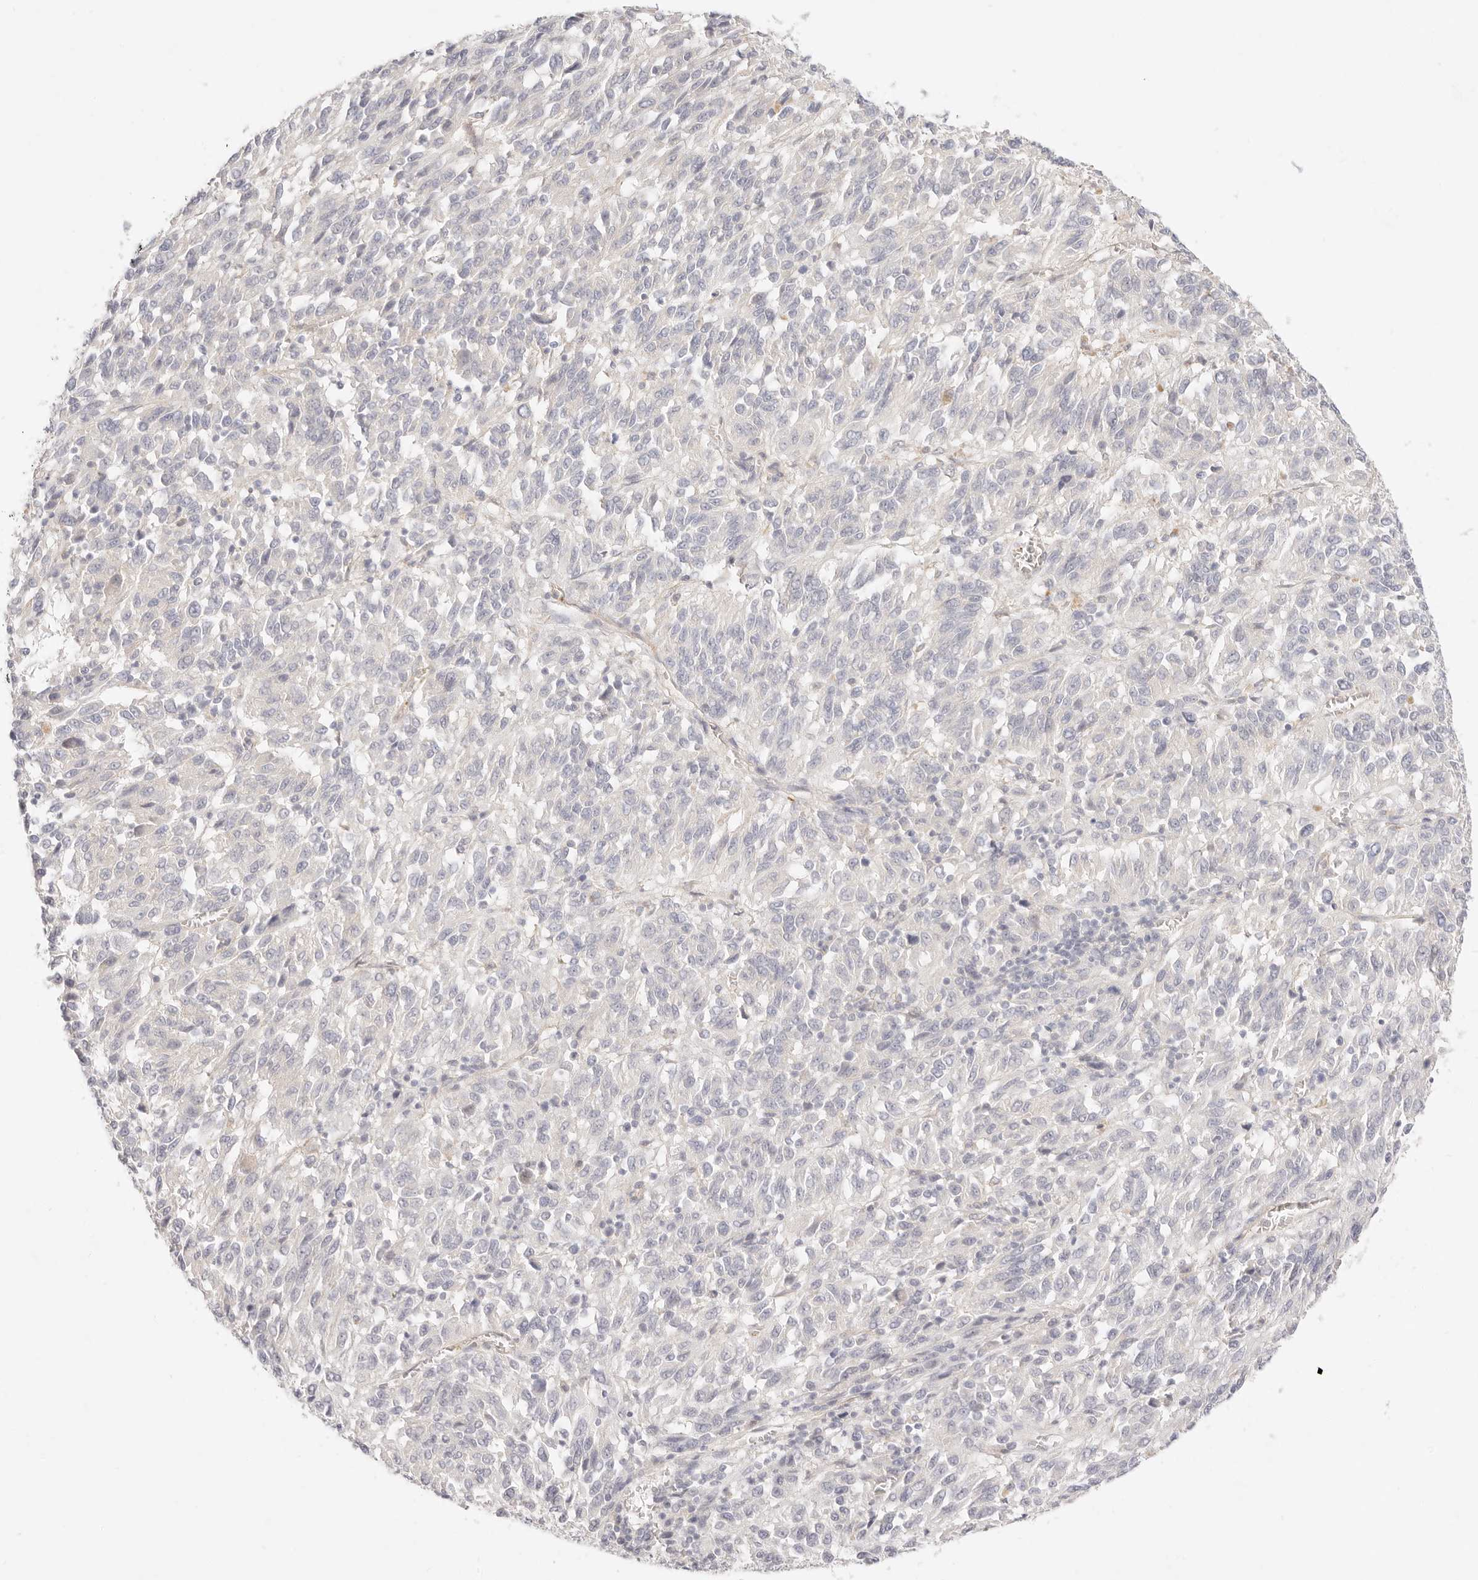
{"staining": {"intensity": "negative", "quantity": "none", "location": "none"}, "tissue": "melanoma", "cell_type": "Tumor cells", "image_type": "cancer", "snomed": [{"axis": "morphology", "description": "Malignant melanoma, Metastatic site"}, {"axis": "topography", "description": "Lung"}], "caption": "Tumor cells show no significant protein expression in malignant melanoma (metastatic site). (DAB immunohistochemistry (IHC), high magnification).", "gene": "UBXN10", "patient": {"sex": "male", "age": 64}}